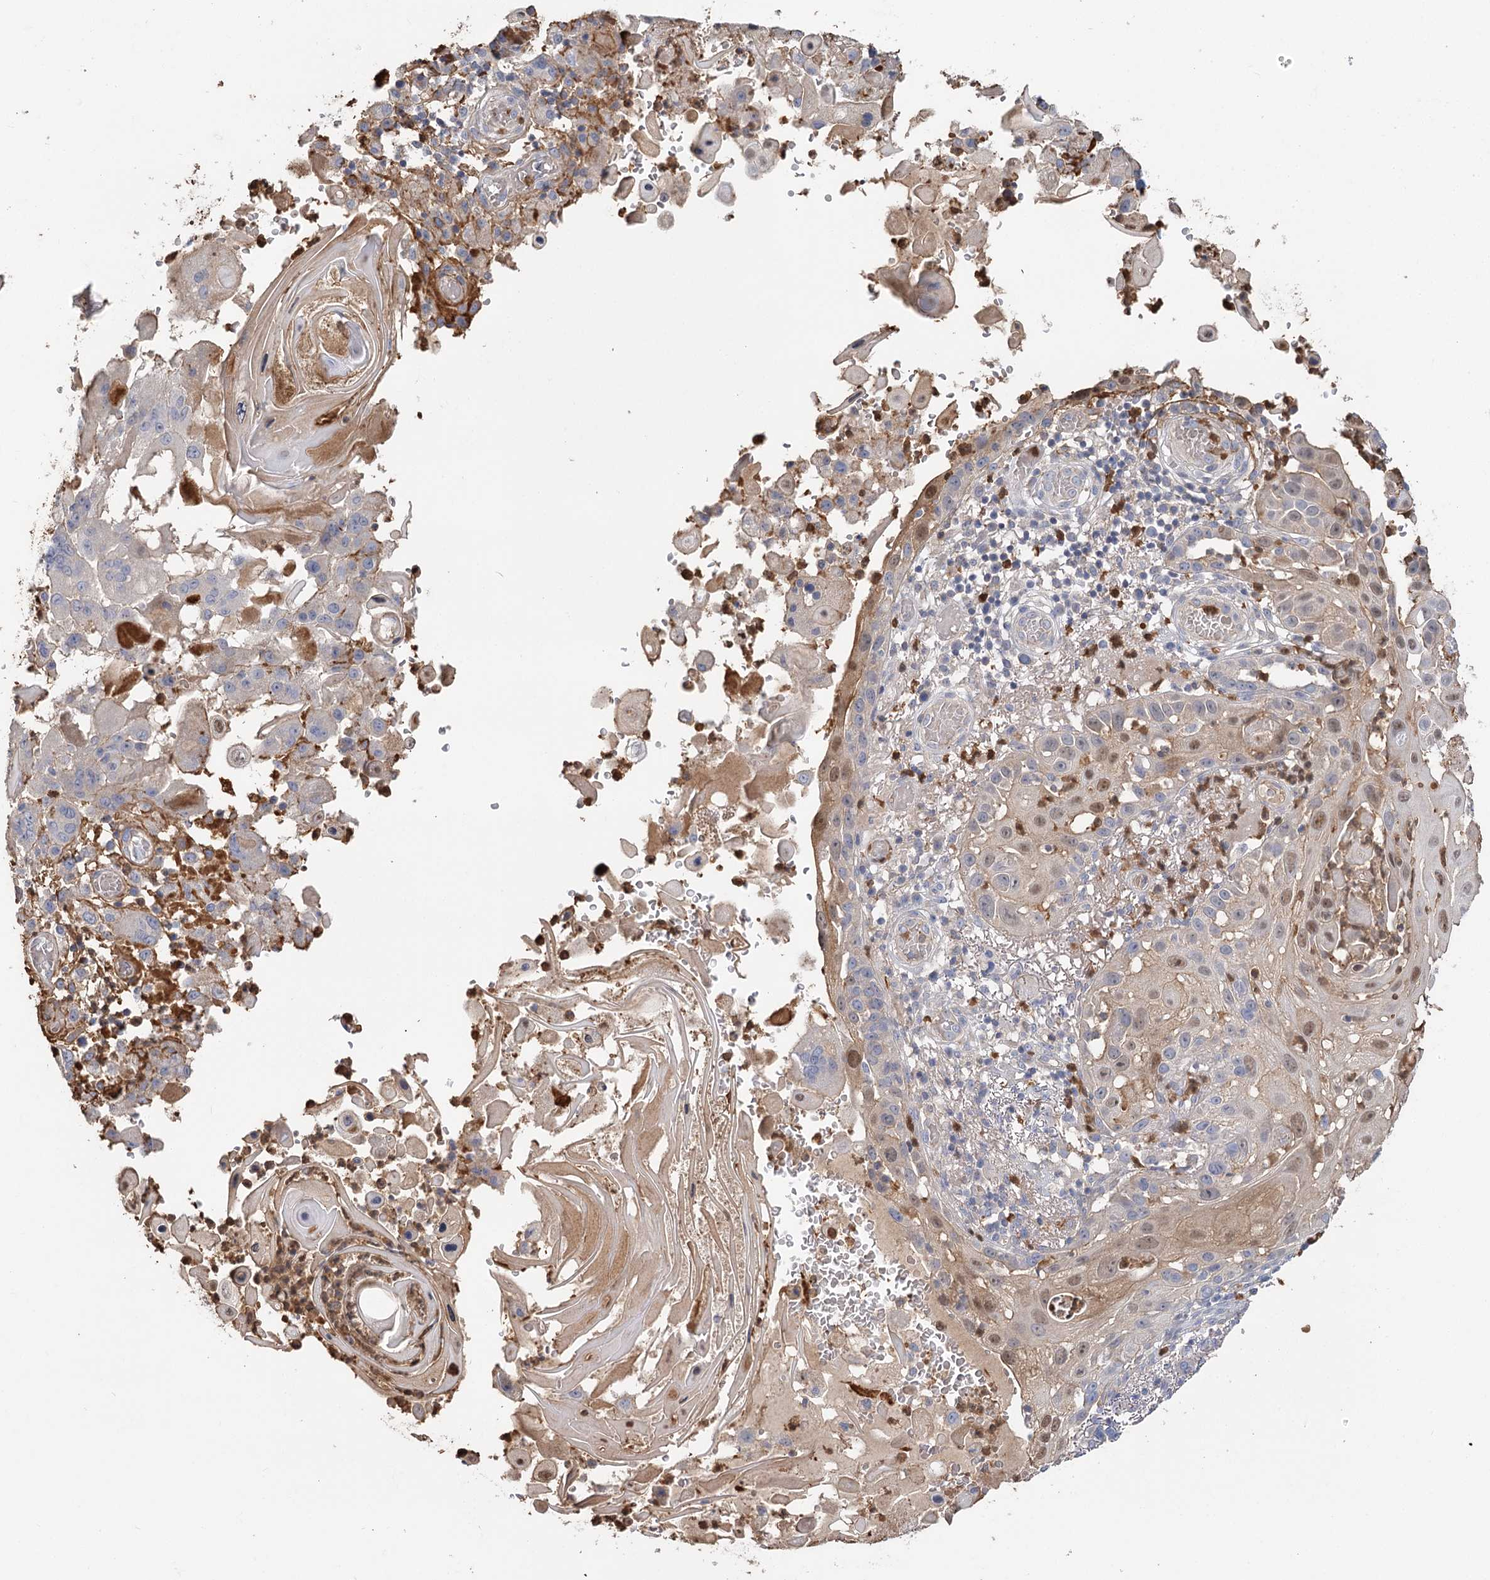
{"staining": {"intensity": "negative", "quantity": "none", "location": "none"}, "tissue": "skin cancer", "cell_type": "Tumor cells", "image_type": "cancer", "snomed": [{"axis": "morphology", "description": "Squamous cell carcinoma, NOS"}, {"axis": "topography", "description": "Skin"}], "caption": "Tumor cells show no significant staining in skin squamous cell carcinoma.", "gene": "EPB41L5", "patient": {"sex": "female", "age": 44}}